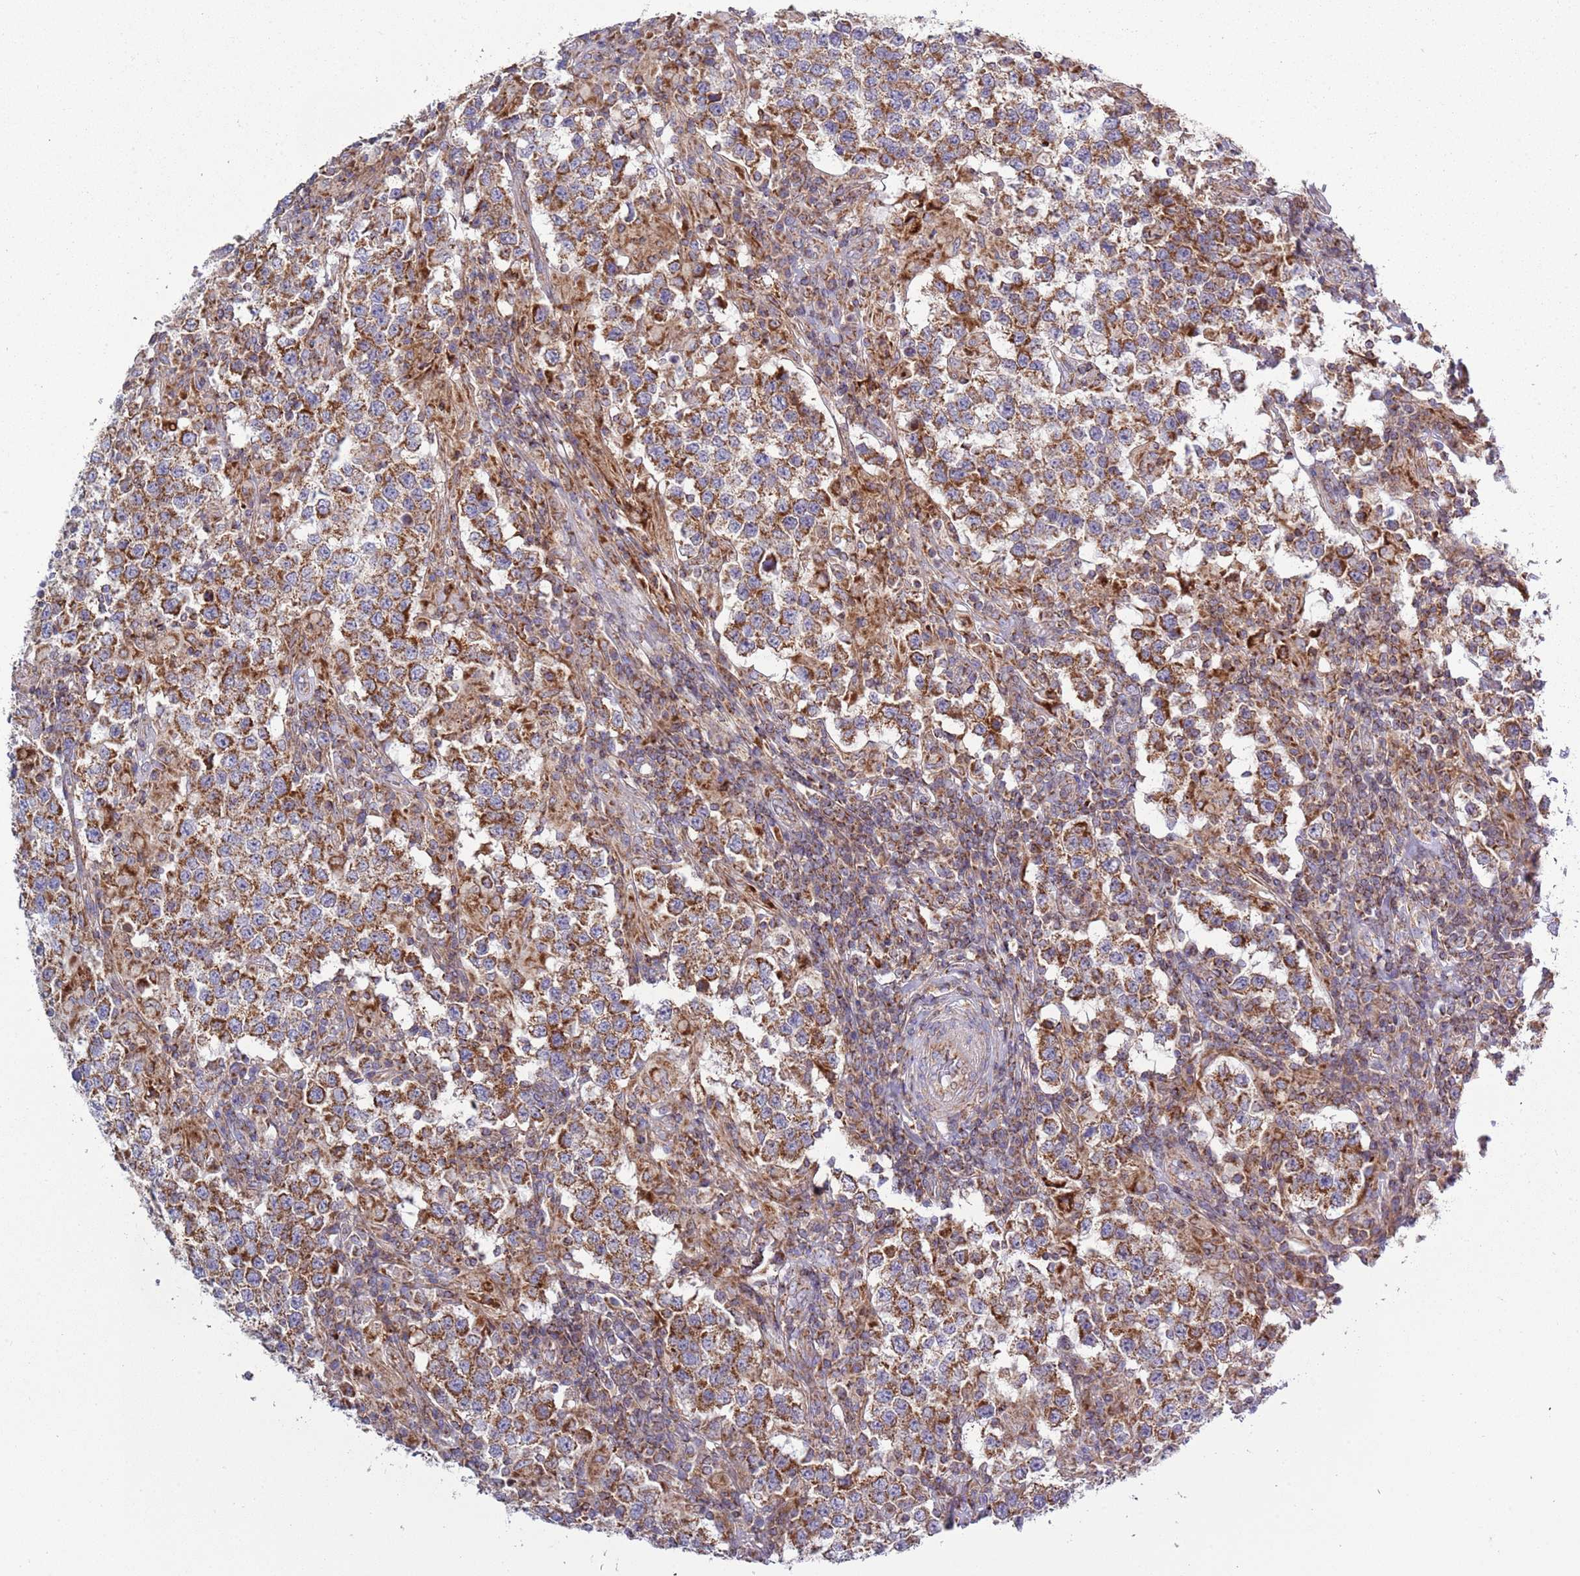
{"staining": {"intensity": "strong", "quantity": "25%-75%", "location": "cytoplasmic/membranous"}, "tissue": "testis cancer", "cell_type": "Tumor cells", "image_type": "cancer", "snomed": [{"axis": "morphology", "description": "Seminoma, NOS"}, {"axis": "morphology", "description": "Carcinoma, Embryonal, NOS"}, {"axis": "topography", "description": "Testis"}], "caption": "Brown immunohistochemical staining in testis cancer demonstrates strong cytoplasmic/membranous expression in approximately 25%-75% of tumor cells.", "gene": "IRS4", "patient": {"sex": "male", "age": 41}}